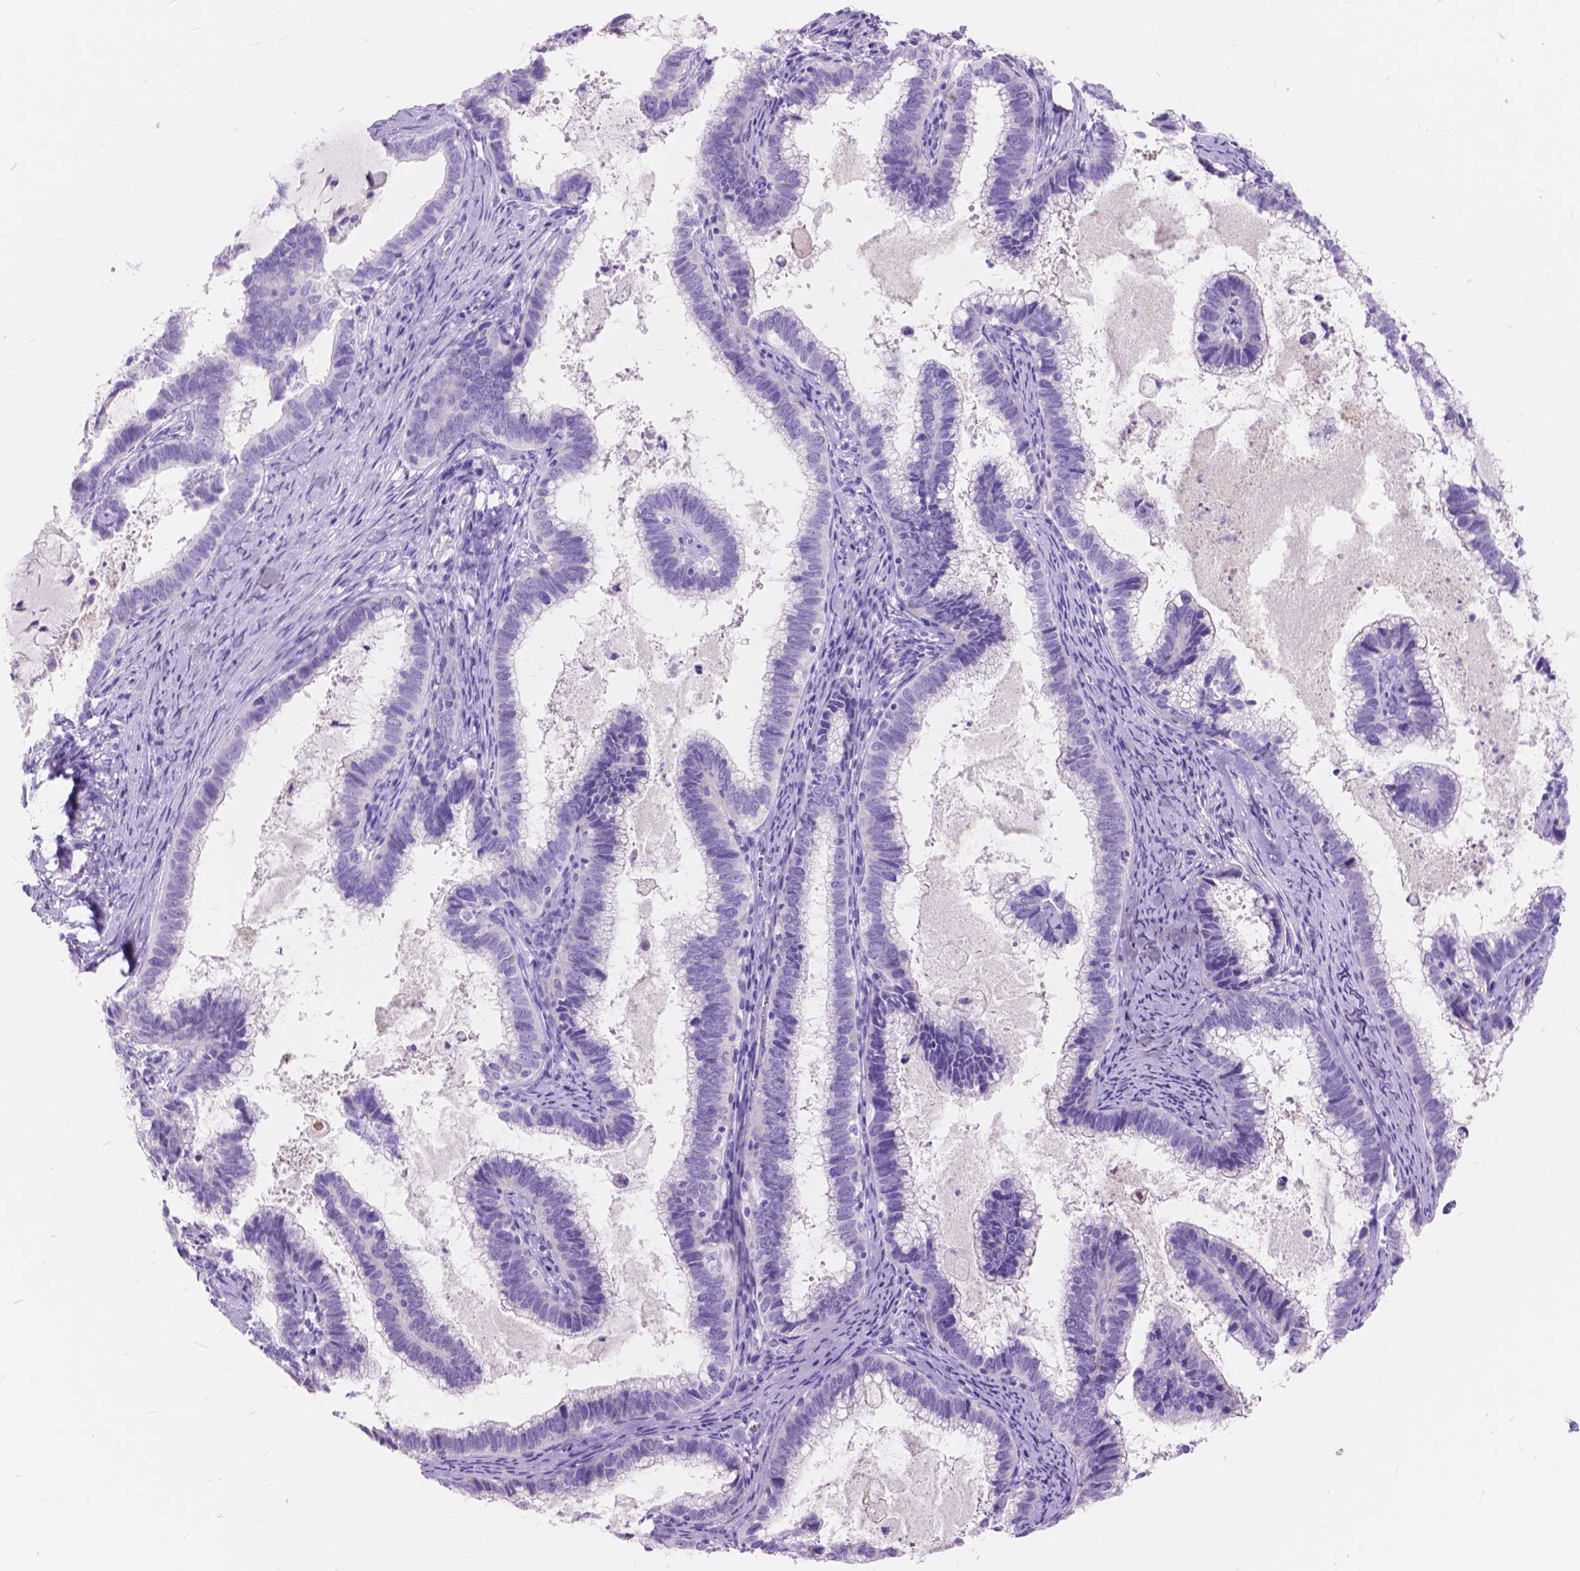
{"staining": {"intensity": "negative", "quantity": "none", "location": "none"}, "tissue": "cervical cancer", "cell_type": "Tumor cells", "image_type": "cancer", "snomed": [{"axis": "morphology", "description": "Adenocarcinoma, NOS"}, {"axis": "topography", "description": "Cervix"}], "caption": "This is a micrograph of IHC staining of cervical cancer, which shows no positivity in tumor cells.", "gene": "FOXL2", "patient": {"sex": "female", "age": 61}}